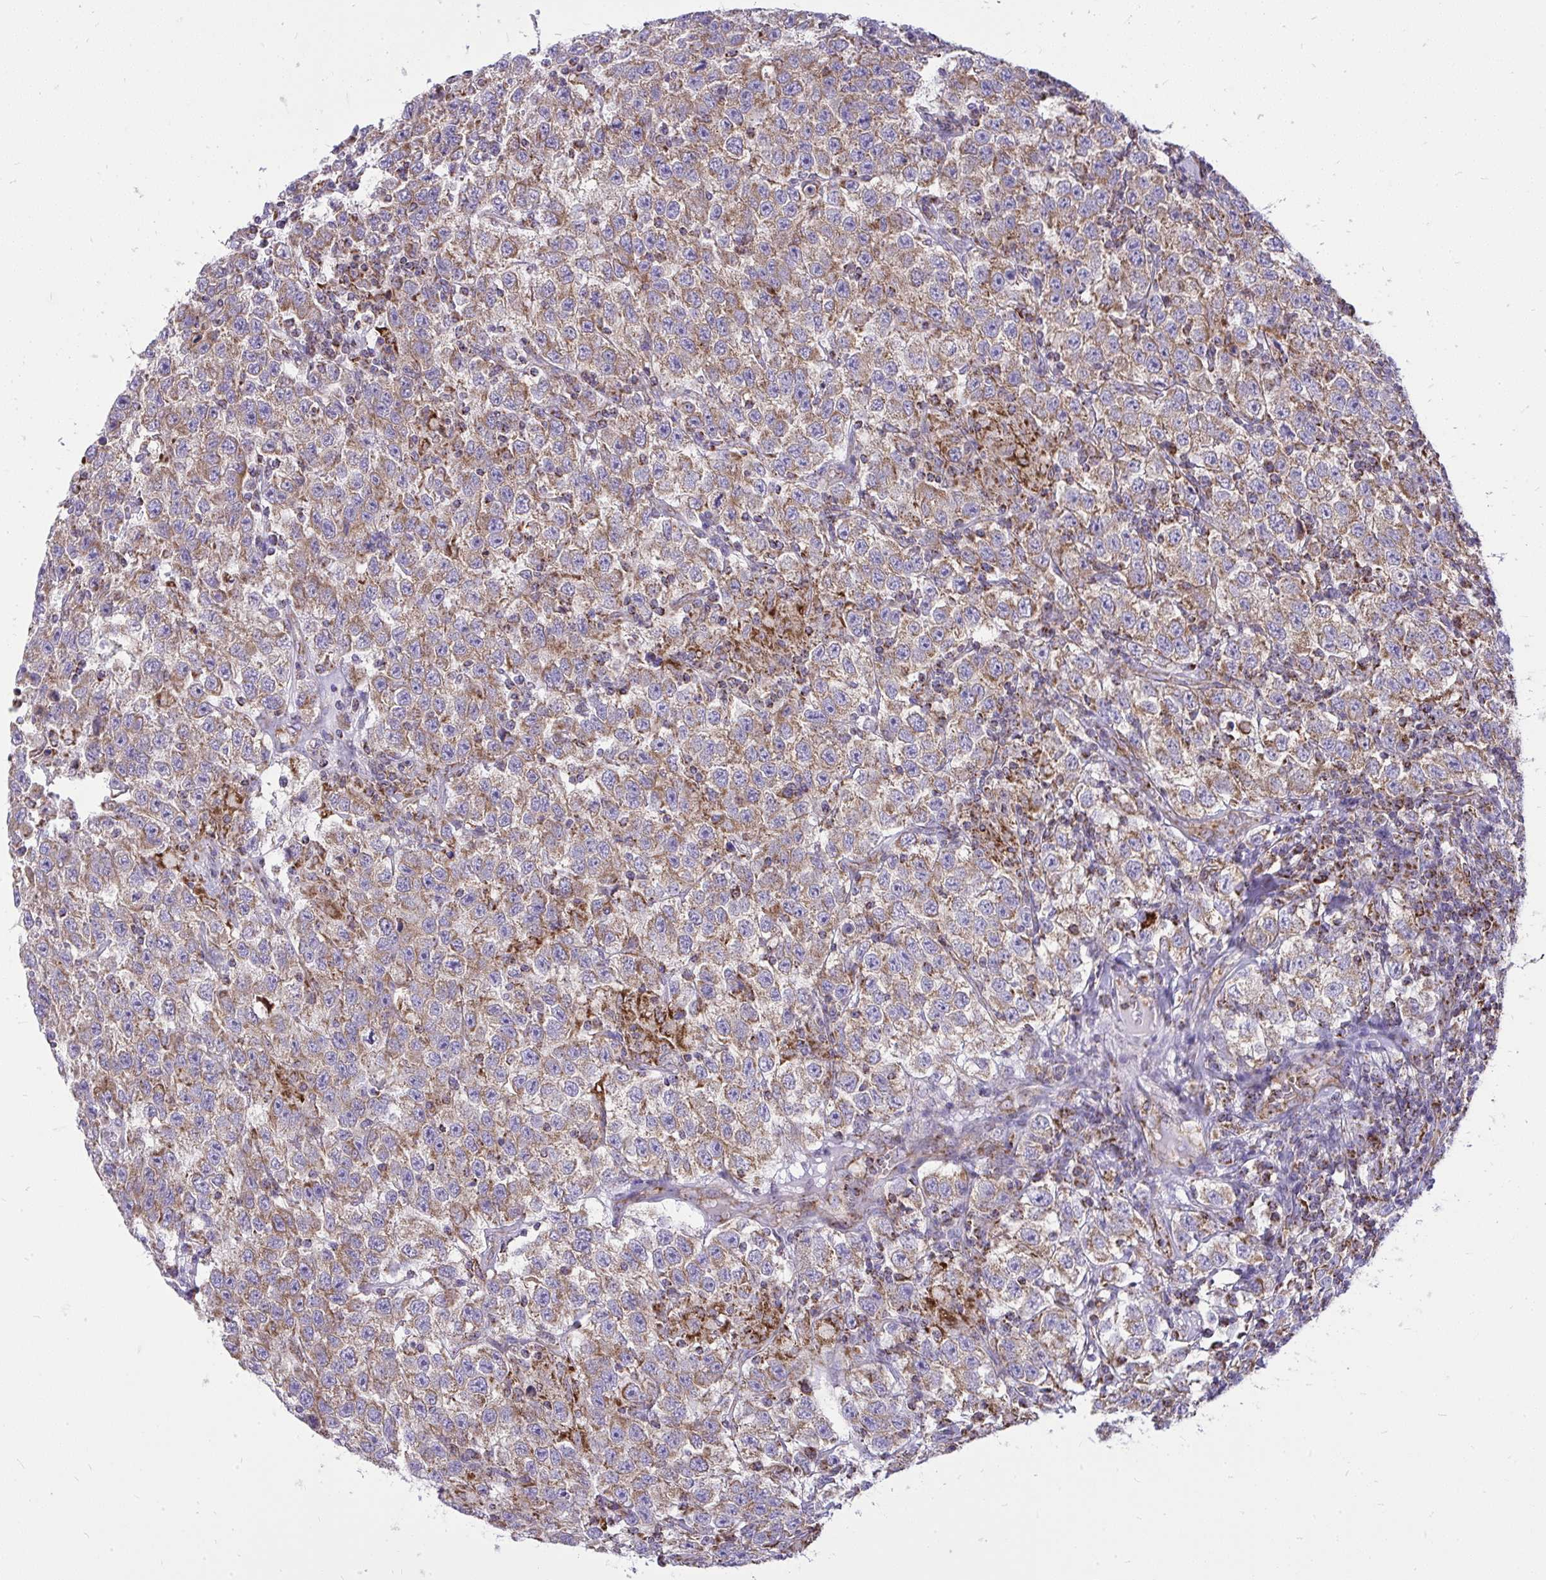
{"staining": {"intensity": "weak", "quantity": ">75%", "location": "cytoplasmic/membranous"}, "tissue": "testis cancer", "cell_type": "Tumor cells", "image_type": "cancer", "snomed": [{"axis": "morphology", "description": "Seminoma, NOS"}, {"axis": "topography", "description": "Testis"}], "caption": "Protein analysis of testis cancer (seminoma) tissue reveals weak cytoplasmic/membranous staining in about >75% of tumor cells.", "gene": "SPTBN2", "patient": {"sex": "male", "age": 41}}